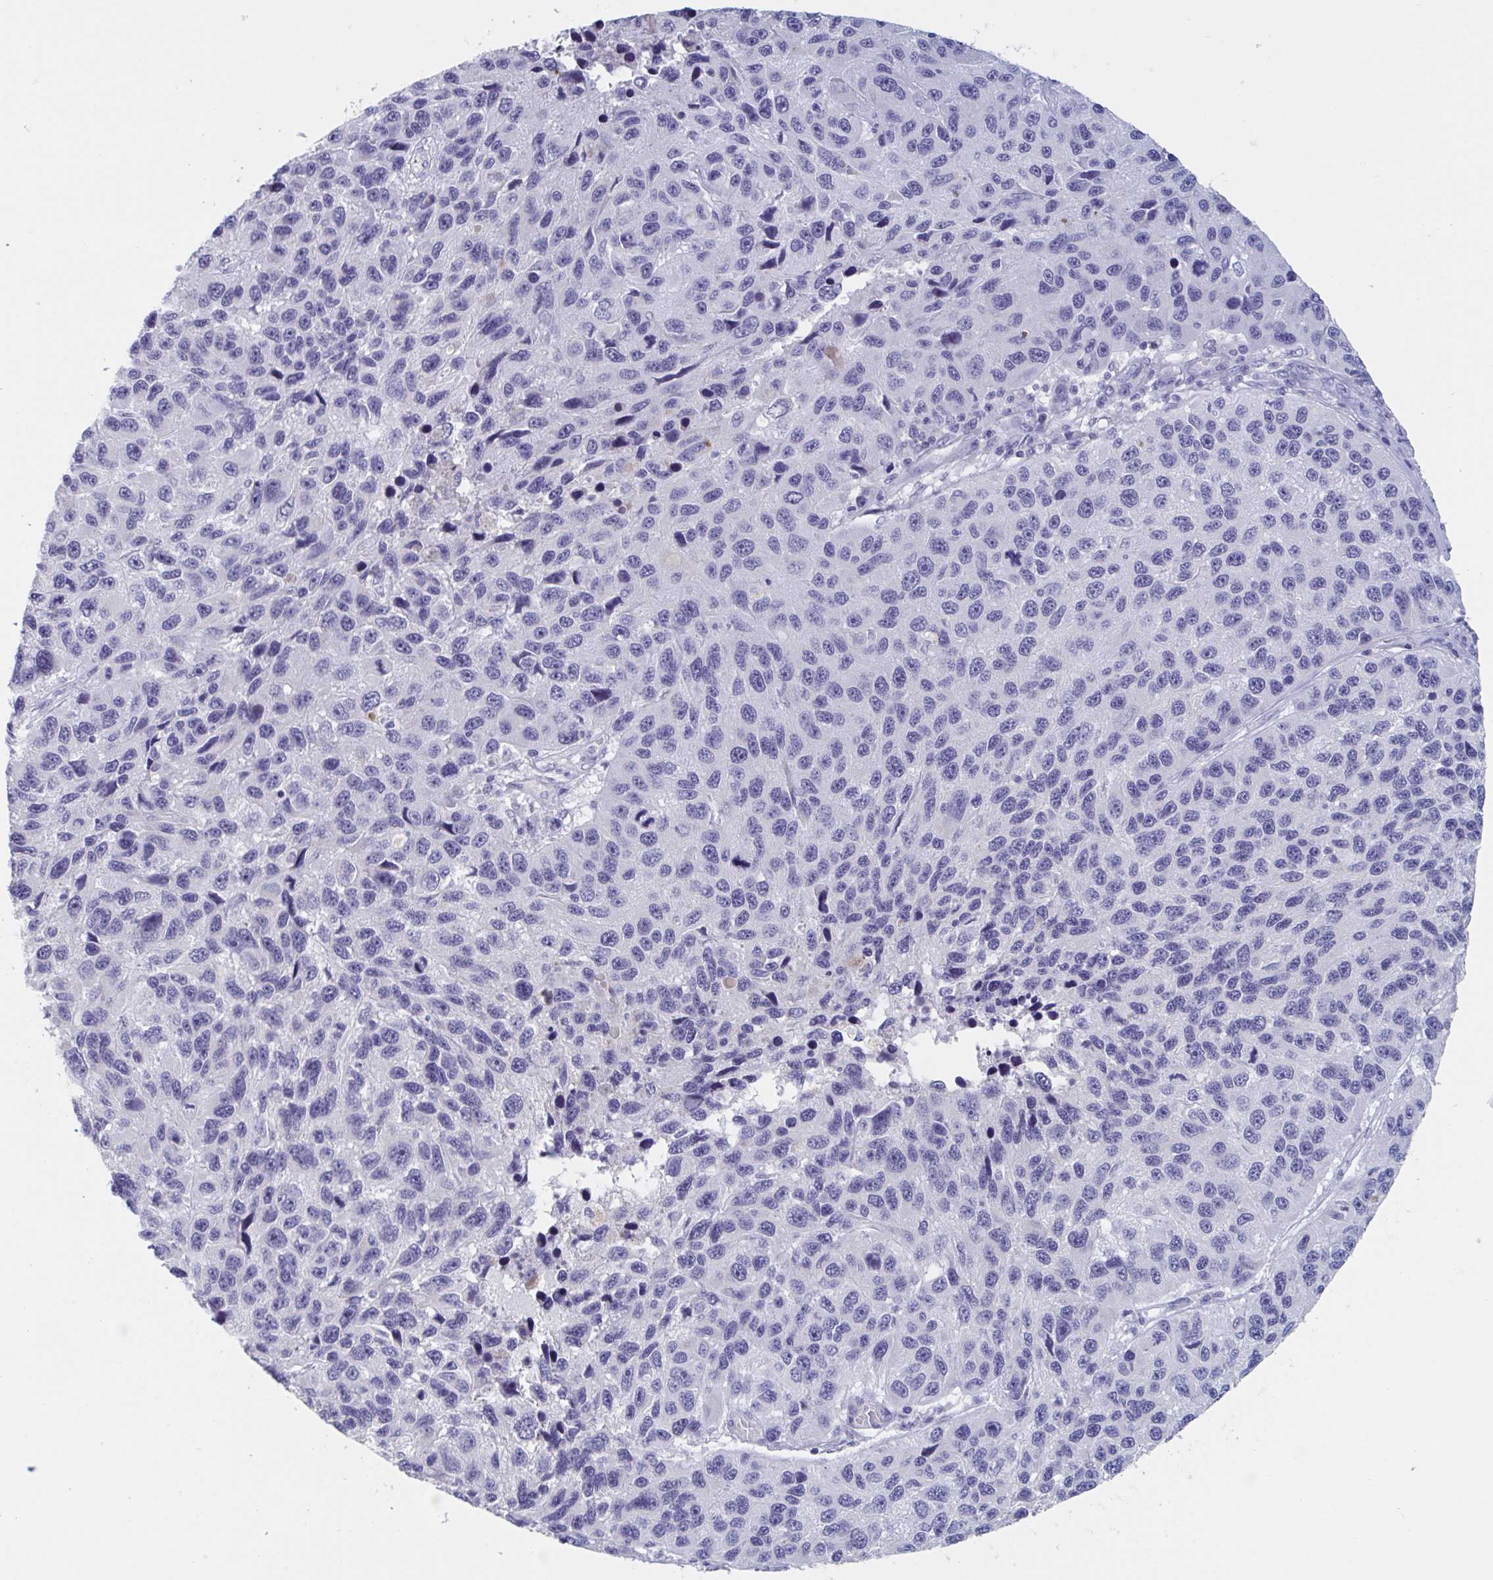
{"staining": {"intensity": "negative", "quantity": "none", "location": "none"}, "tissue": "melanoma", "cell_type": "Tumor cells", "image_type": "cancer", "snomed": [{"axis": "morphology", "description": "Malignant melanoma, NOS"}, {"axis": "topography", "description": "Skin"}], "caption": "Tumor cells show no significant protein expression in malignant melanoma.", "gene": "NDUFC2", "patient": {"sex": "male", "age": 53}}